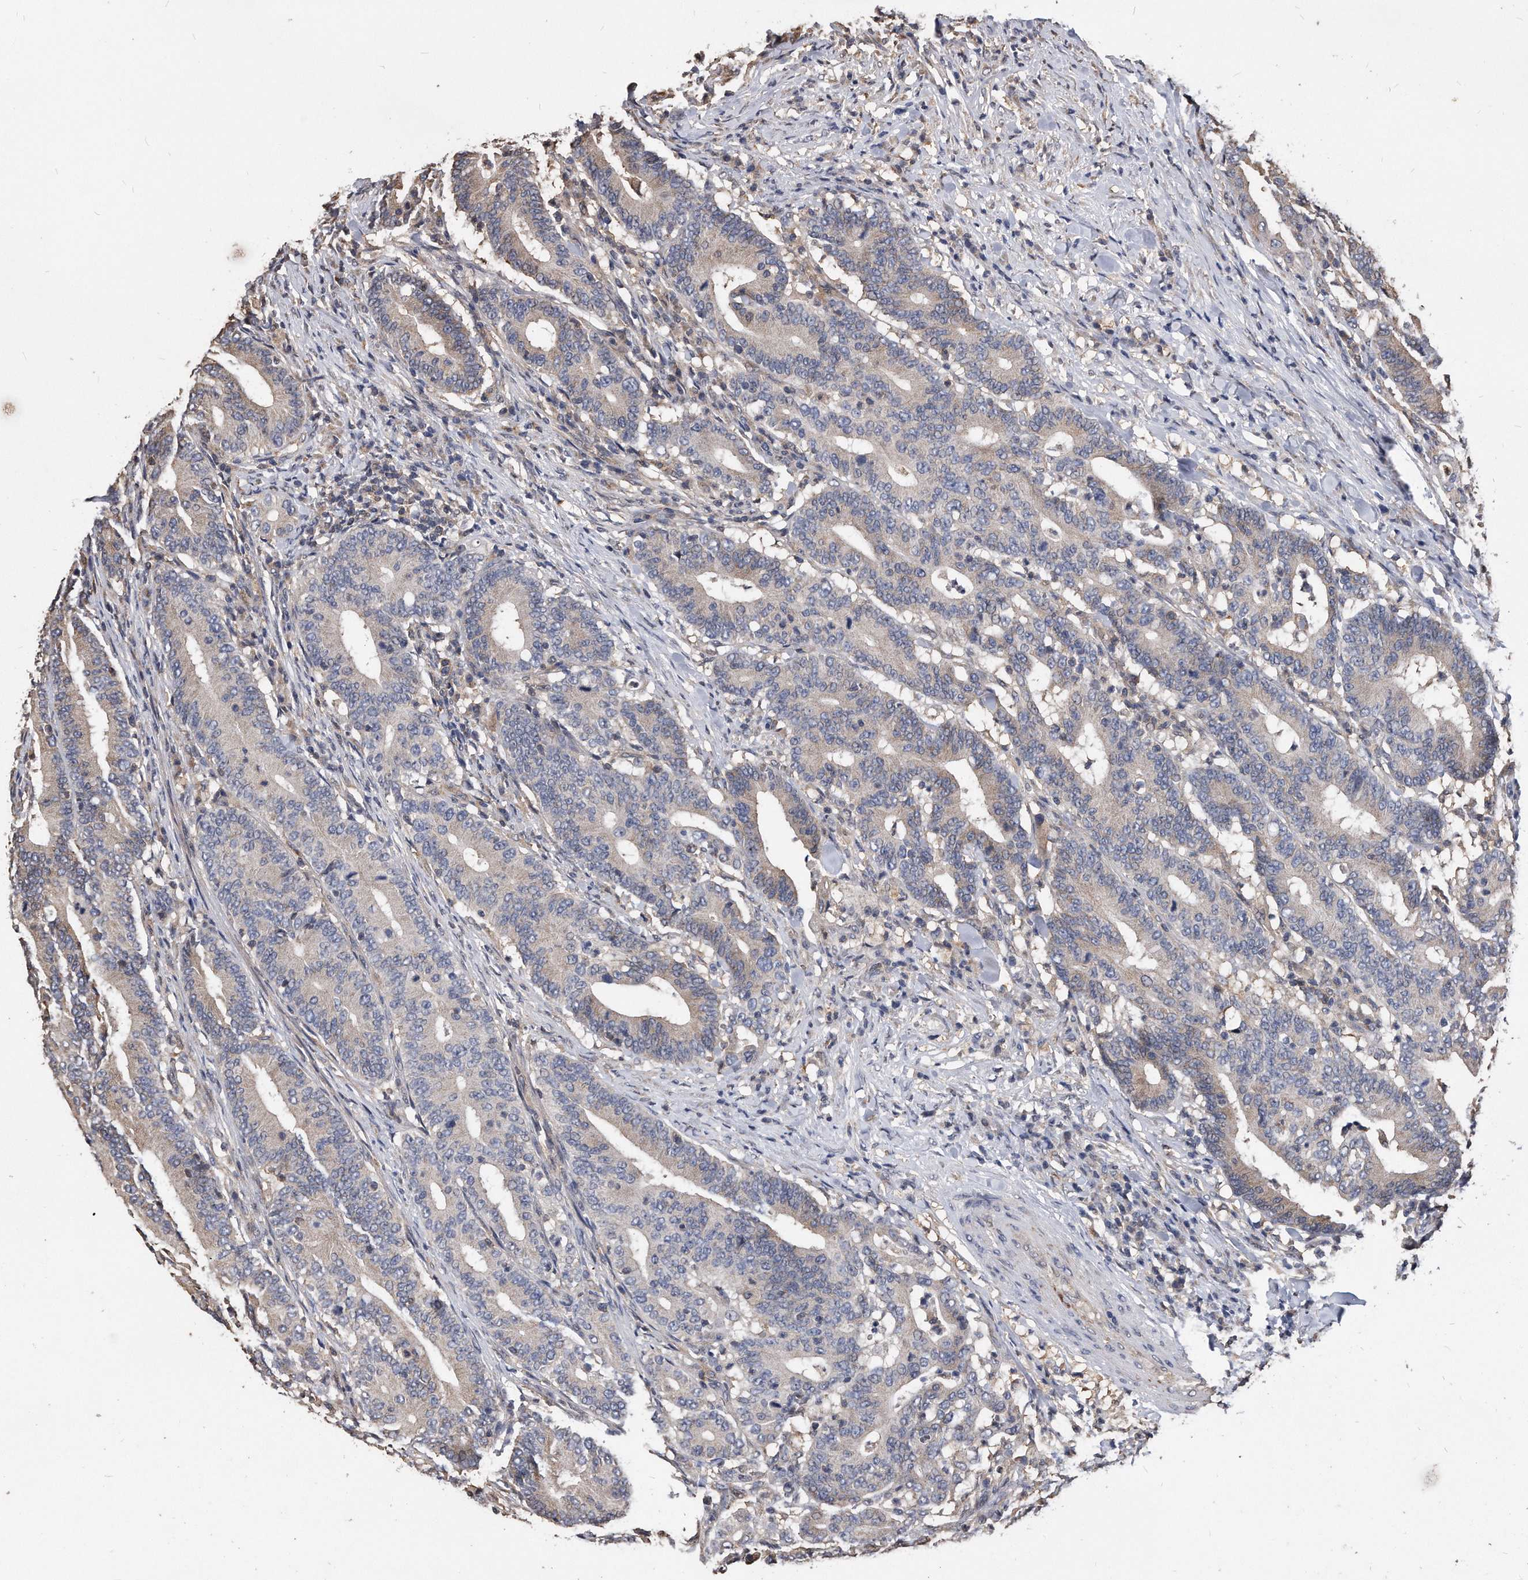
{"staining": {"intensity": "weak", "quantity": "<25%", "location": "cytoplasmic/membranous"}, "tissue": "colorectal cancer", "cell_type": "Tumor cells", "image_type": "cancer", "snomed": [{"axis": "morphology", "description": "Adenocarcinoma, NOS"}, {"axis": "topography", "description": "Colon"}], "caption": "Micrograph shows no significant protein positivity in tumor cells of colorectal cancer (adenocarcinoma).", "gene": "IL20RA", "patient": {"sex": "female", "age": 66}}